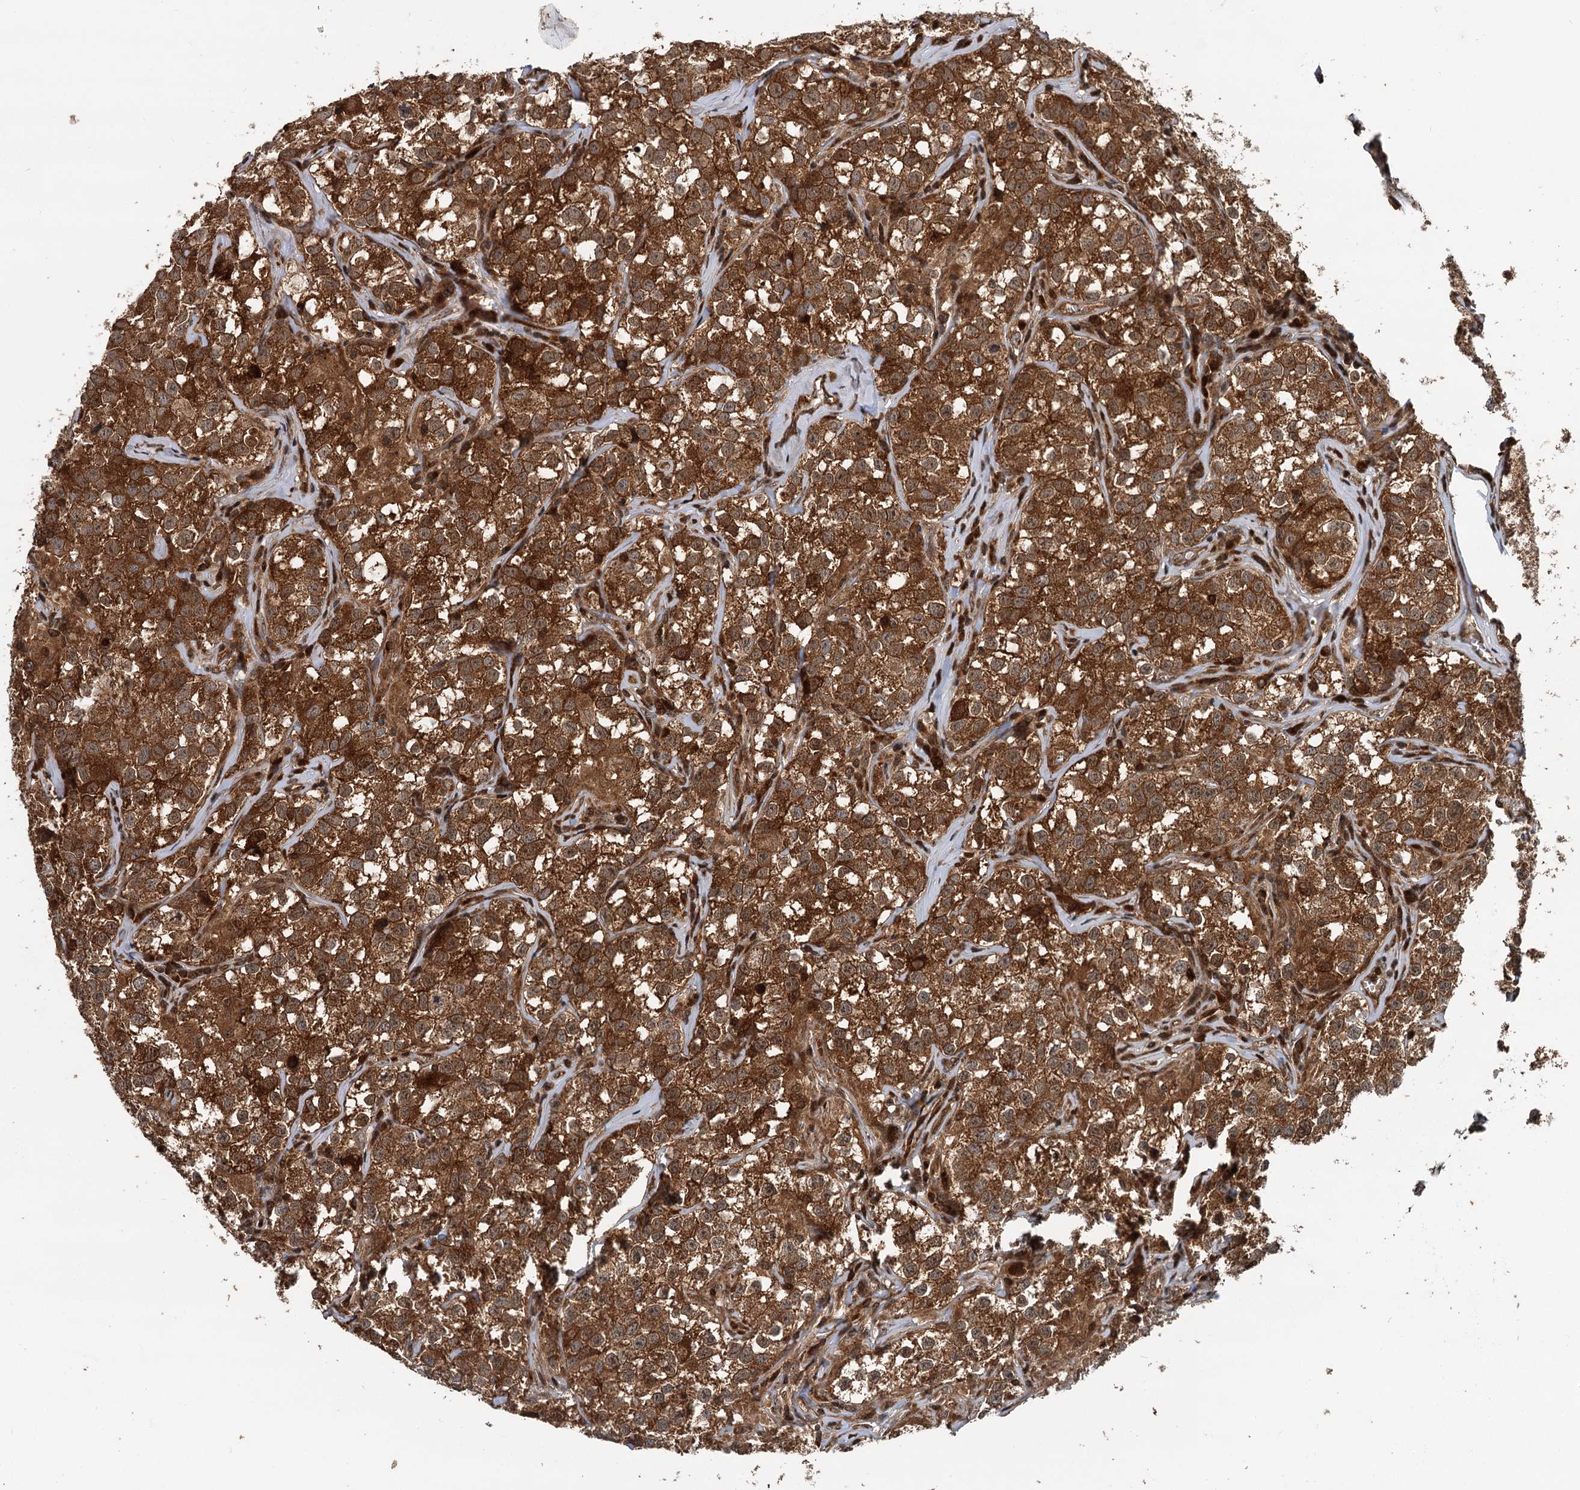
{"staining": {"intensity": "strong", "quantity": ">75%", "location": "cytoplasmic/membranous"}, "tissue": "testis cancer", "cell_type": "Tumor cells", "image_type": "cancer", "snomed": [{"axis": "morphology", "description": "Seminoma, NOS"}, {"axis": "morphology", "description": "Carcinoma, Embryonal, NOS"}, {"axis": "topography", "description": "Testis"}], "caption": "The micrograph demonstrates a brown stain indicating the presence of a protein in the cytoplasmic/membranous of tumor cells in testis cancer (embryonal carcinoma).", "gene": "STUB1", "patient": {"sex": "male", "age": 43}}